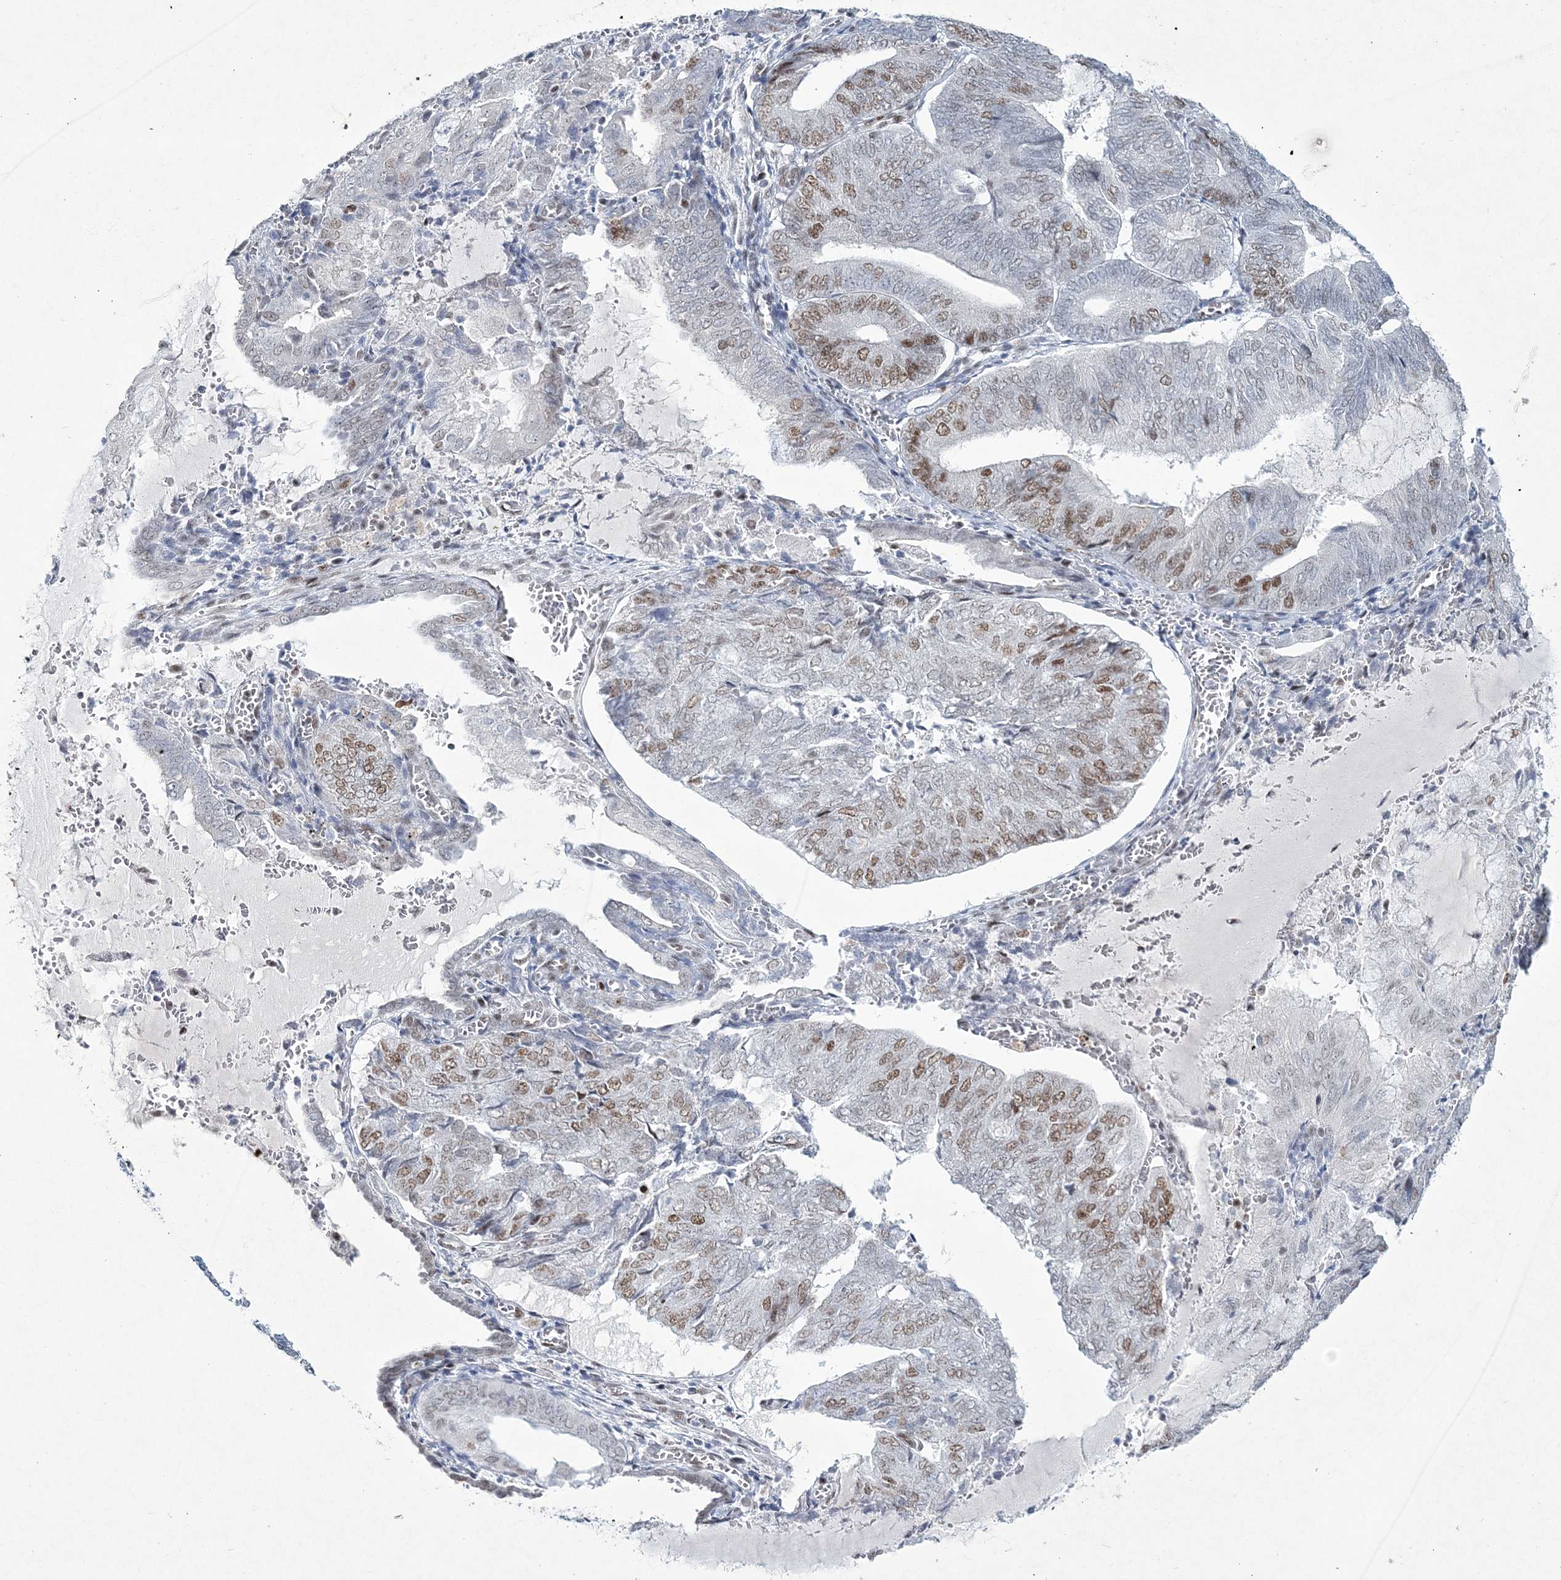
{"staining": {"intensity": "moderate", "quantity": "25%-75%", "location": "nuclear"}, "tissue": "endometrial cancer", "cell_type": "Tumor cells", "image_type": "cancer", "snomed": [{"axis": "morphology", "description": "Adenocarcinoma, NOS"}, {"axis": "topography", "description": "Endometrium"}], "caption": "Protein analysis of adenocarcinoma (endometrial) tissue exhibits moderate nuclear expression in about 25%-75% of tumor cells. (brown staining indicates protein expression, while blue staining denotes nuclei).", "gene": "LRRFIP2", "patient": {"sex": "female", "age": 81}}